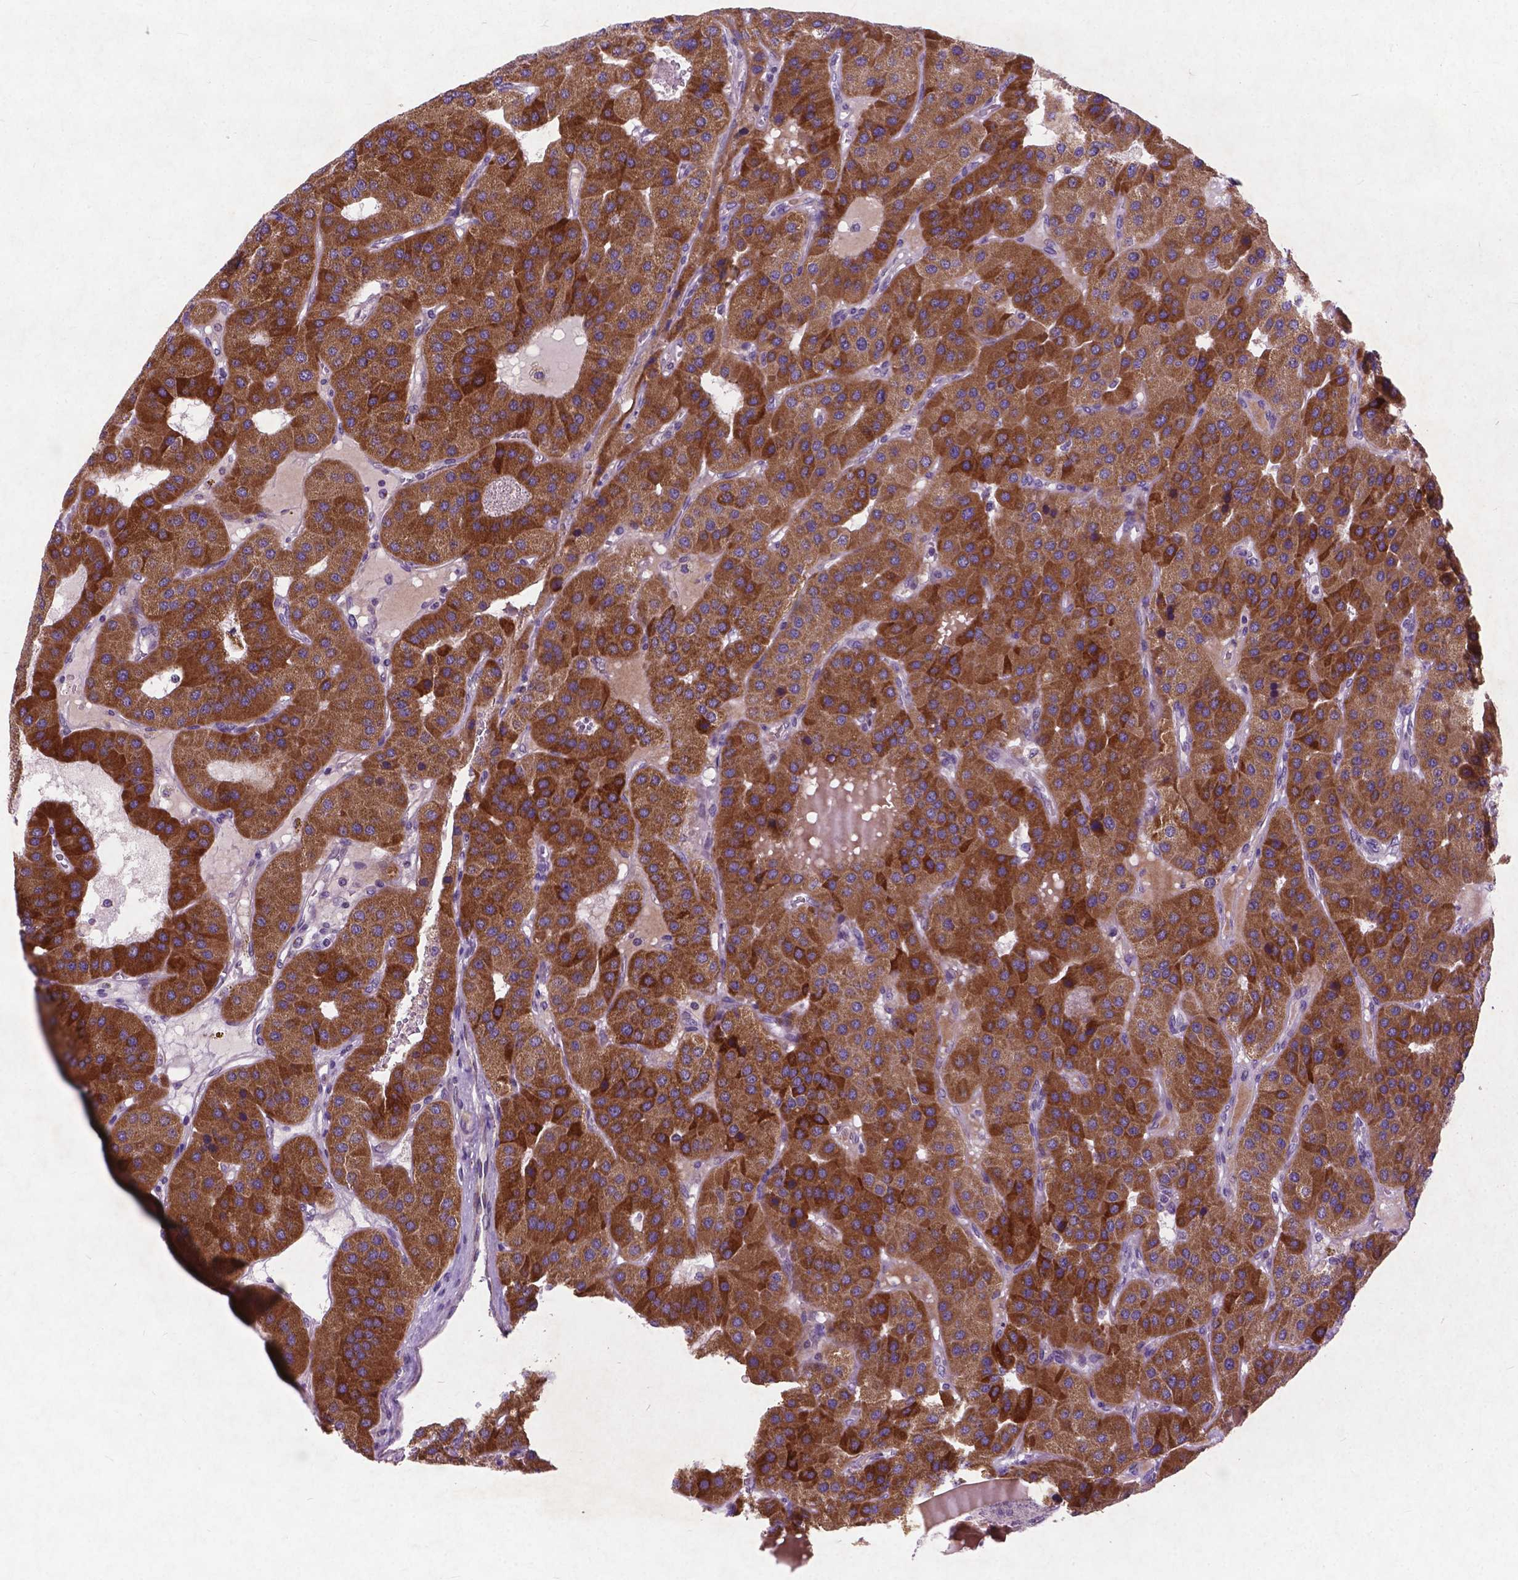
{"staining": {"intensity": "moderate", "quantity": ">75%", "location": "cytoplasmic/membranous"}, "tissue": "parathyroid gland", "cell_type": "Glandular cells", "image_type": "normal", "snomed": [{"axis": "morphology", "description": "Normal tissue, NOS"}, {"axis": "morphology", "description": "Adenoma, NOS"}, {"axis": "topography", "description": "Parathyroid gland"}], "caption": "Immunohistochemical staining of benign human parathyroid gland shows medium levels of moderate cytoplasmic/membranous expression in approximately >75% of glandular cells.", "gene": "ATG4D", "patient": {"sex": "female", "age": 86}}